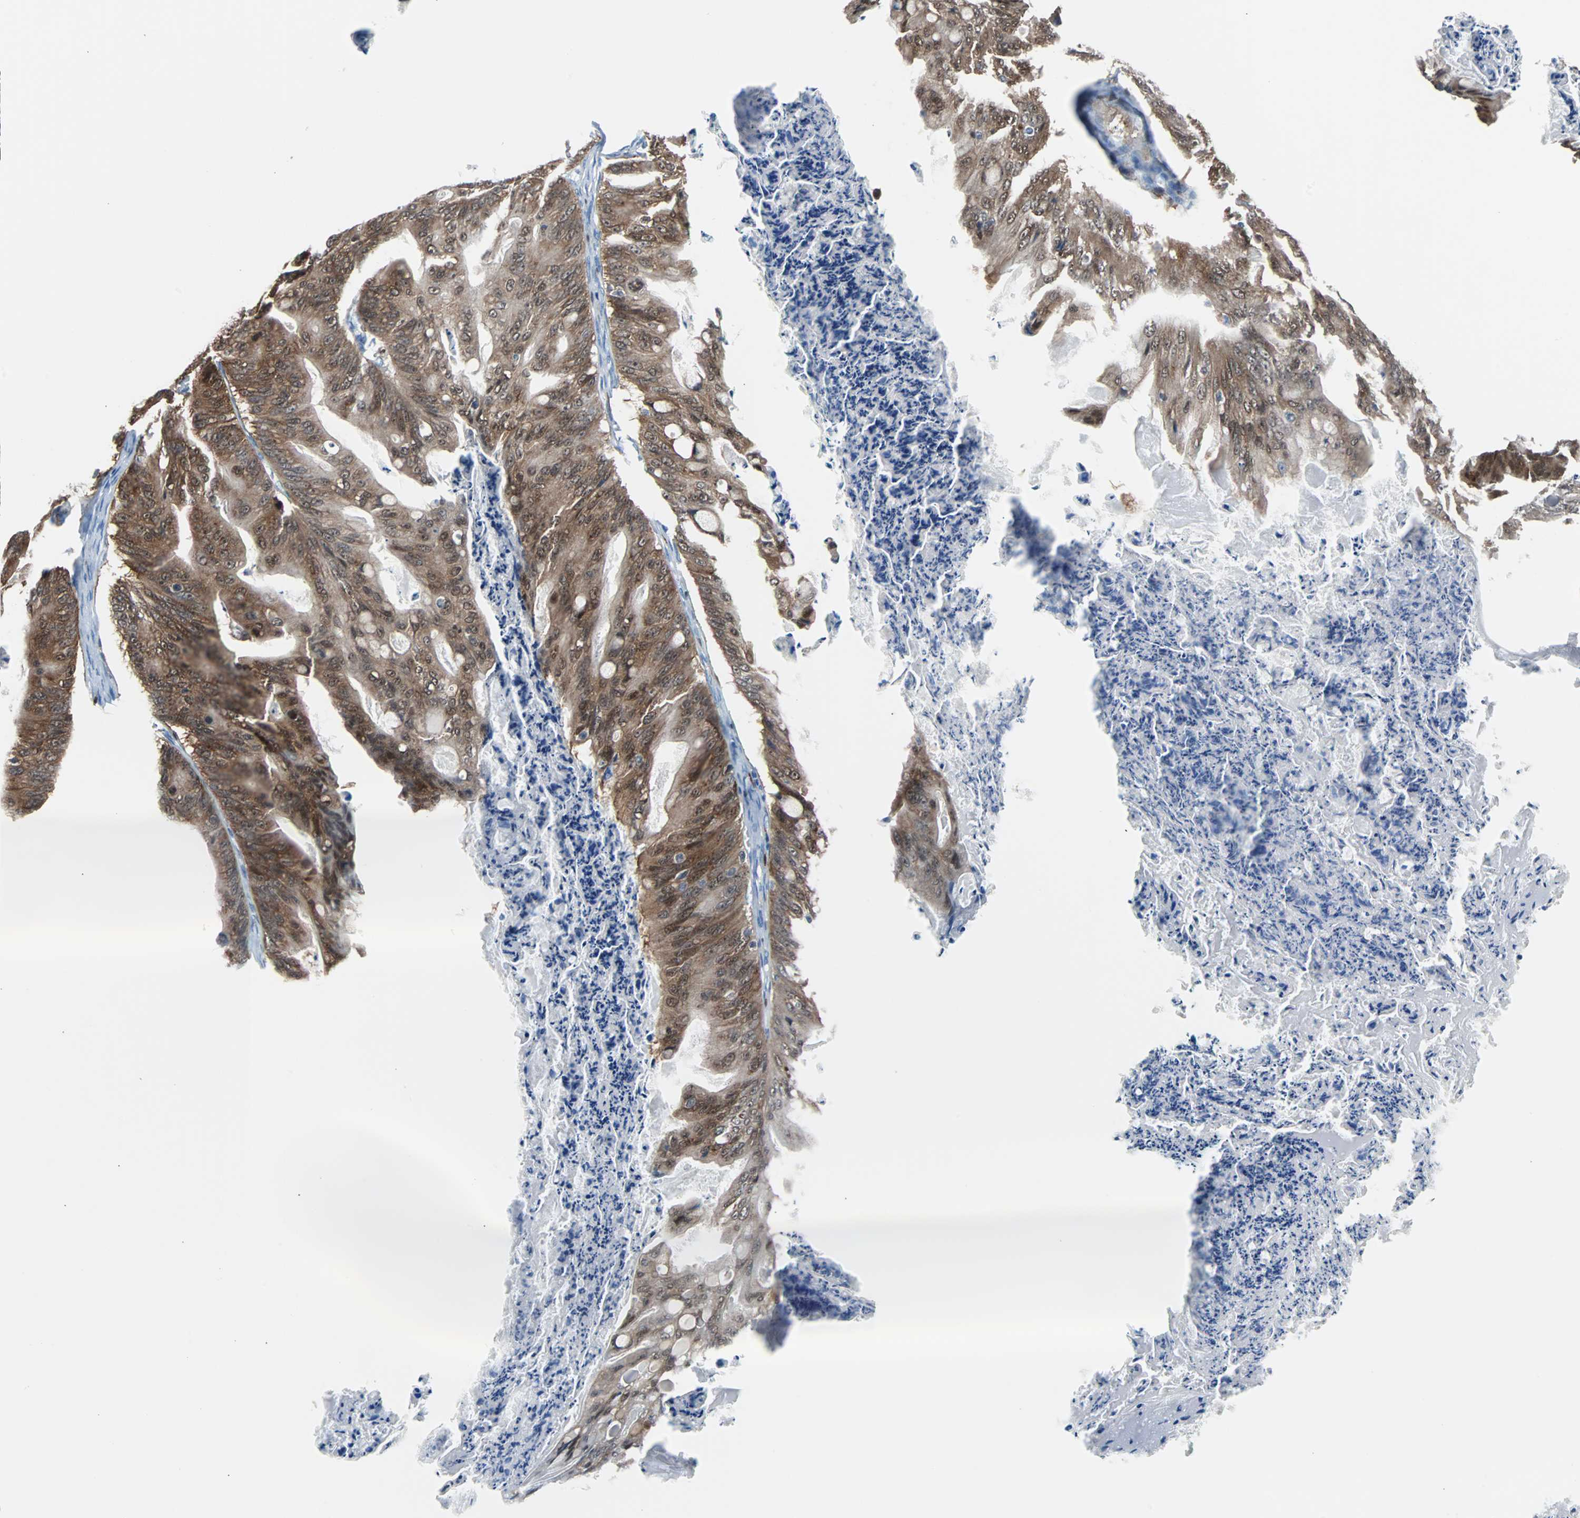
{"staining": {"intensity": "strong", "quantity": ">75%", "location": "cytoplasmic/membranous"}, "tissue": "ovarian cancer", "cell_type": "Tumor cells", "image_type": "cancer", "snomed": [{"axis": "morphology", "description": "Cystadenocarcinoma, mucinous, NOS"}, {"axis": "topography", "description": "Ovary"}], "caption": "Immunohistochemistry (IHC) (DAB) staining of human ovarian cancer (mucinous cystadenocarcinoma) exhibits strong cytoplasmic/membranous protein expression in about >75% of tumor cells.", "gene": "SYK", "patient": {"sex": "female", "age": 36}}